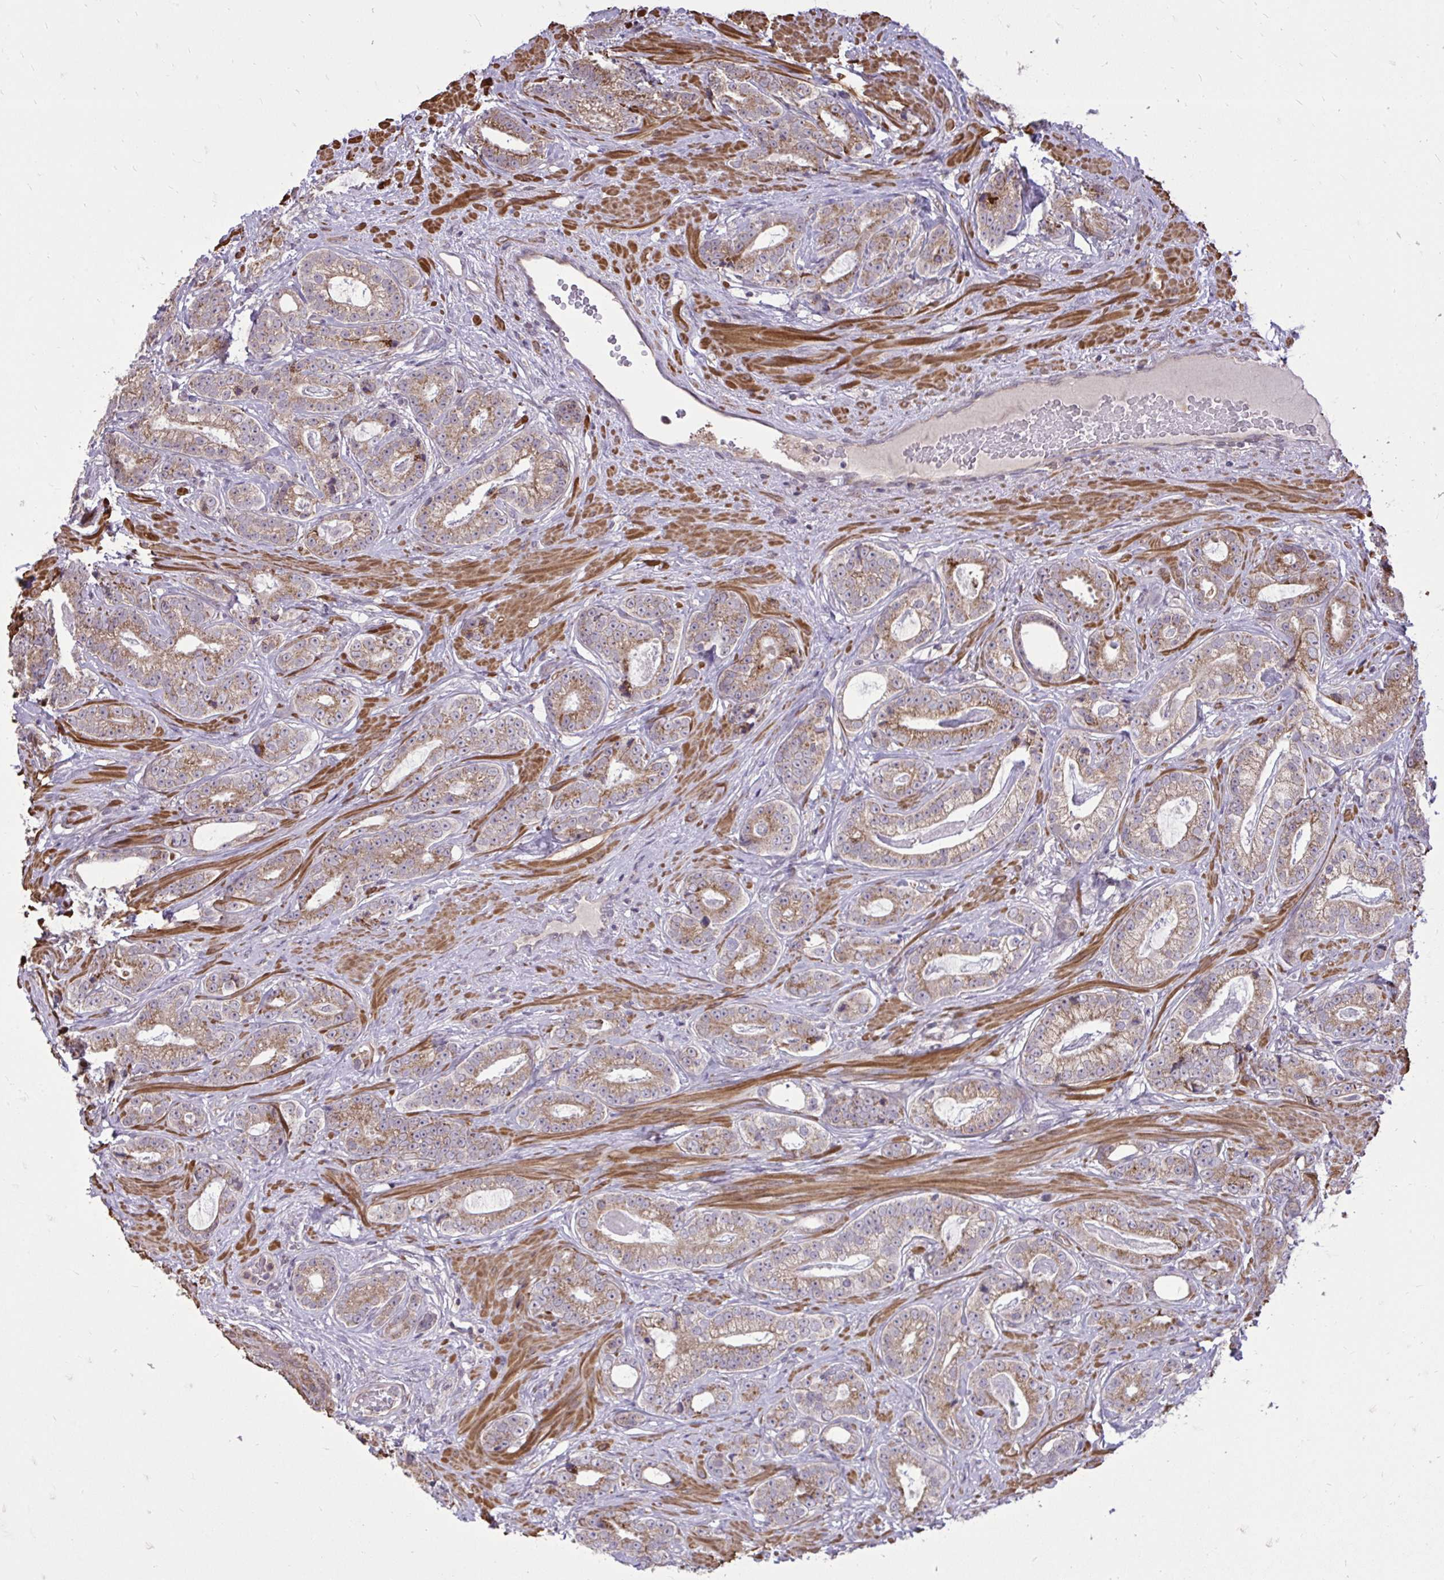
{"staining": {"intensity": "moderate", "quantity": ">75%", "location": "cytoplasmic/membranous"}, "tissue": "prostate cancer", "cell_type": "Tumor cells", "image_type": "cancer", "snomed": [{"axis": "morphology", "description": "Adenocarcinoma, Low grade"}, {"axis": "topography", "description": "Prostate"}], "caption": "Immunohistochemistry of prostate cancer (adenocarcinoma (low-grade)) displays medium levels of moderate cytoplasmic/membranous positivity in approximately >75% of tumor cells. The protein is stained brown, and the nuclei are stained in blue (DAB (3,3'-diaminobenzidine) IHC with brightfield microscopy, high magnification).", "gene": "SLC7A5", "patient": {"sex": "male", "age": 61}}